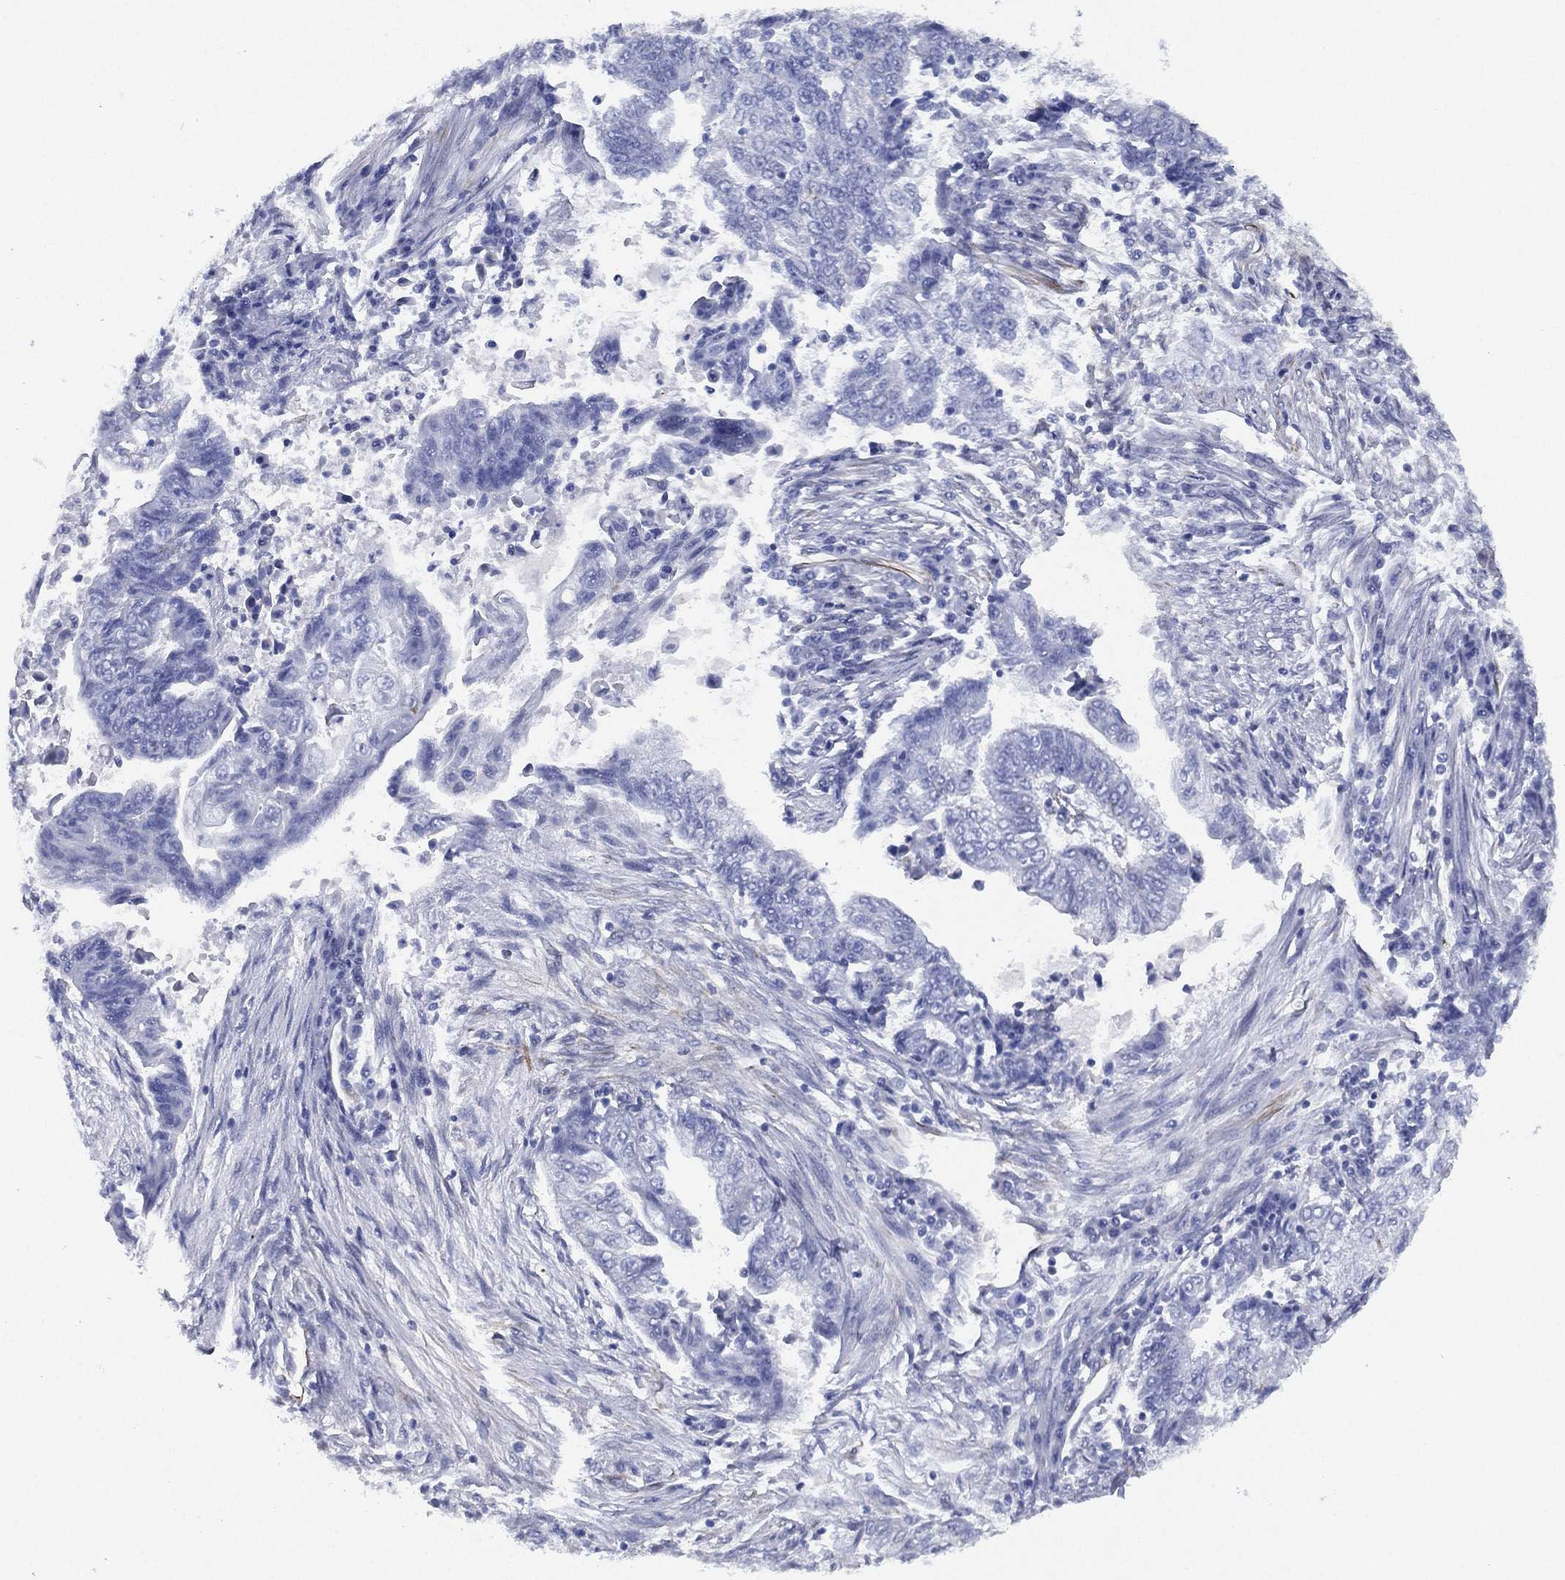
{"staining": {"intensity": "negative", "quantity": "none", "location": "none"}, "tissue": "endometrial cancer", "cell_type": "Tumor cells", "image_type": "cancer", "snomed": [{"axis": "morphology", "description": "Adenocarcinoma, NOS"}, {"axis": "topography", "description": "Uterus"}, {"axis": "topography", "description": "Endometrium"}], "caption": "Immunohistochemical staining of endometrial cancer (adenocarcinoma) exhibits no significant expression in tumor cells. (Immunohistochemistry (ihc), brightfield microscopy, high magnification).", "gene": "MAS1", "patient": {"sex": "female", "age": 54}}